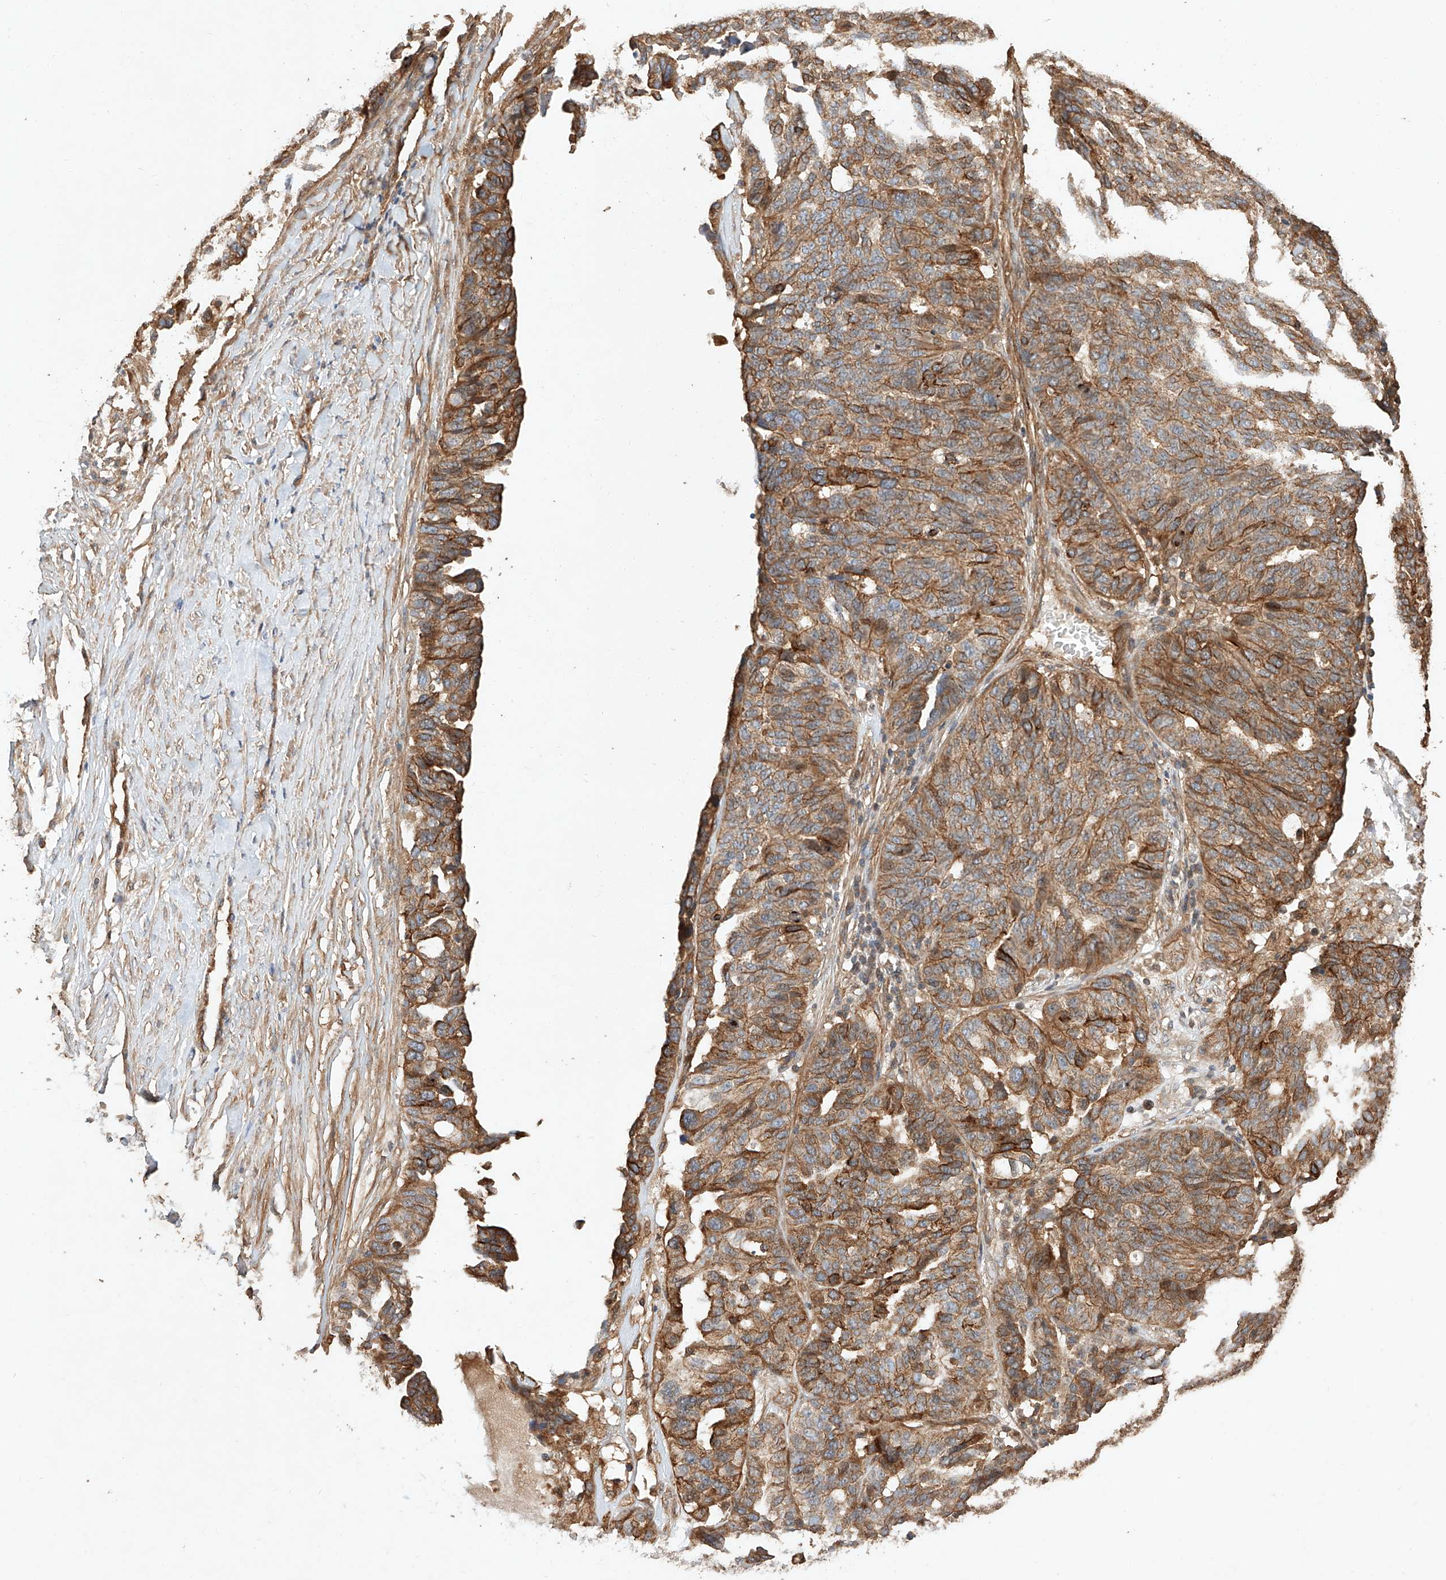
{"staining": {"intensity": "moderate", "quantity": ">75%", "location": "cytoplasmic/membranous"}, "tissue": "ovarian cancer", "cell_type": "Tumor cells", "image_type": "cancer", "snomed": [{"axis": "morphology", "description": "Cystadenocarcinoma, serous, NOS"}, {"axis": "topography", "description": "Ovary"}], "caption": "DAB immunohistochemical staining of ovarian serous cystadenocarcinoma displays moderate cytoplasmic/membranous protein positivity in about >75% of tumor cells.", "gene": "GHDC", "patient": {"sex": "female", "age": 59}}